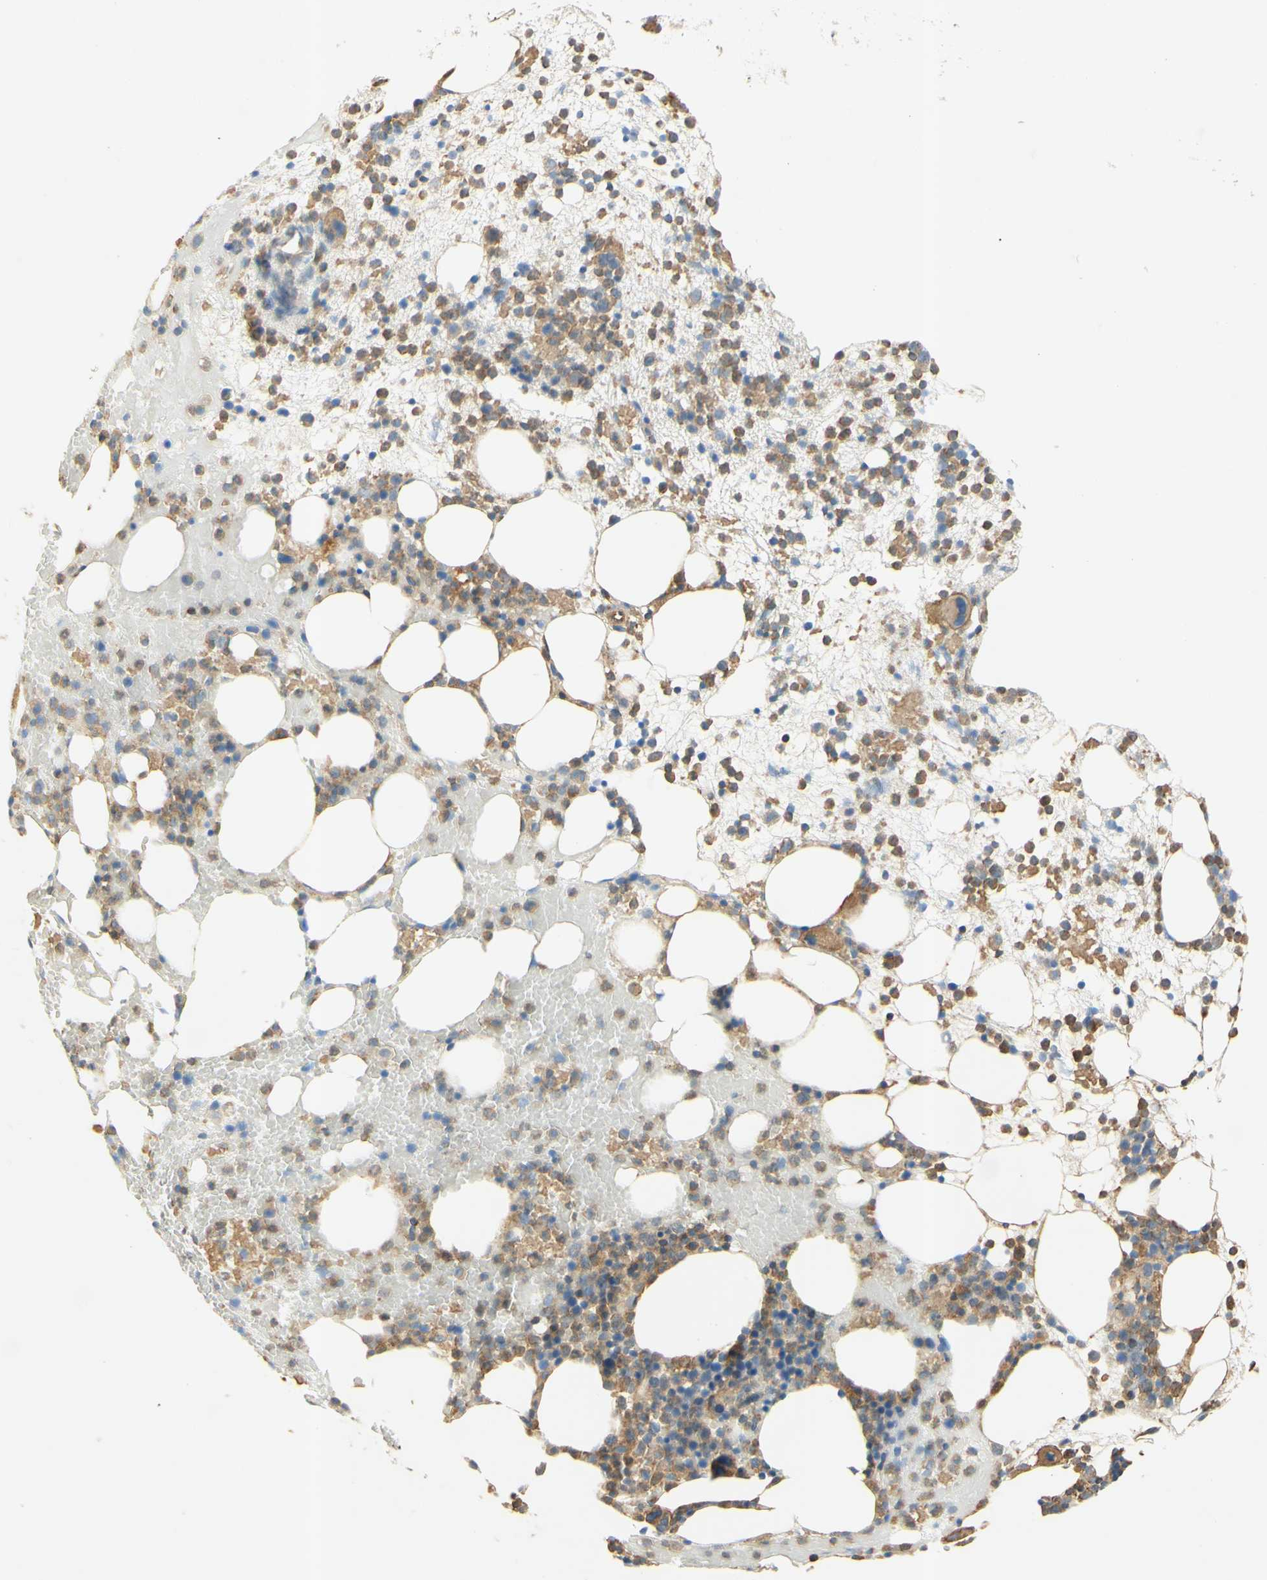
{"staining": {"intensity": "moderate", "quantity": "25%-75%", "location": "cytoplasmic/membranous"}, "tissue": "bone marrow", "cell_type": "Hematopoietic cells", "image_type": "normal", "snomed": [{"axis": "morphology", "description": "Normal tissue, NOS"}, {"axis": "morphology", "description": "Inflammation, NOS"}, {"axis": "topography", "description": "Bone marrow"}], "caption": "The histopathology image exhibits immunohistochemical staining of normal bone marrow. There is moderate cytoplasmic/membranous expression is seen in about 25%-75% of hematopoietic cells. Using DAB (3,3'-diaminobenzidine) (brown) and hematoxylin (blue) stains, captured at high magnification using brightfield microscopy.", "gene": "IKBKG", "patient": {"sex": "female", "age": 79}}